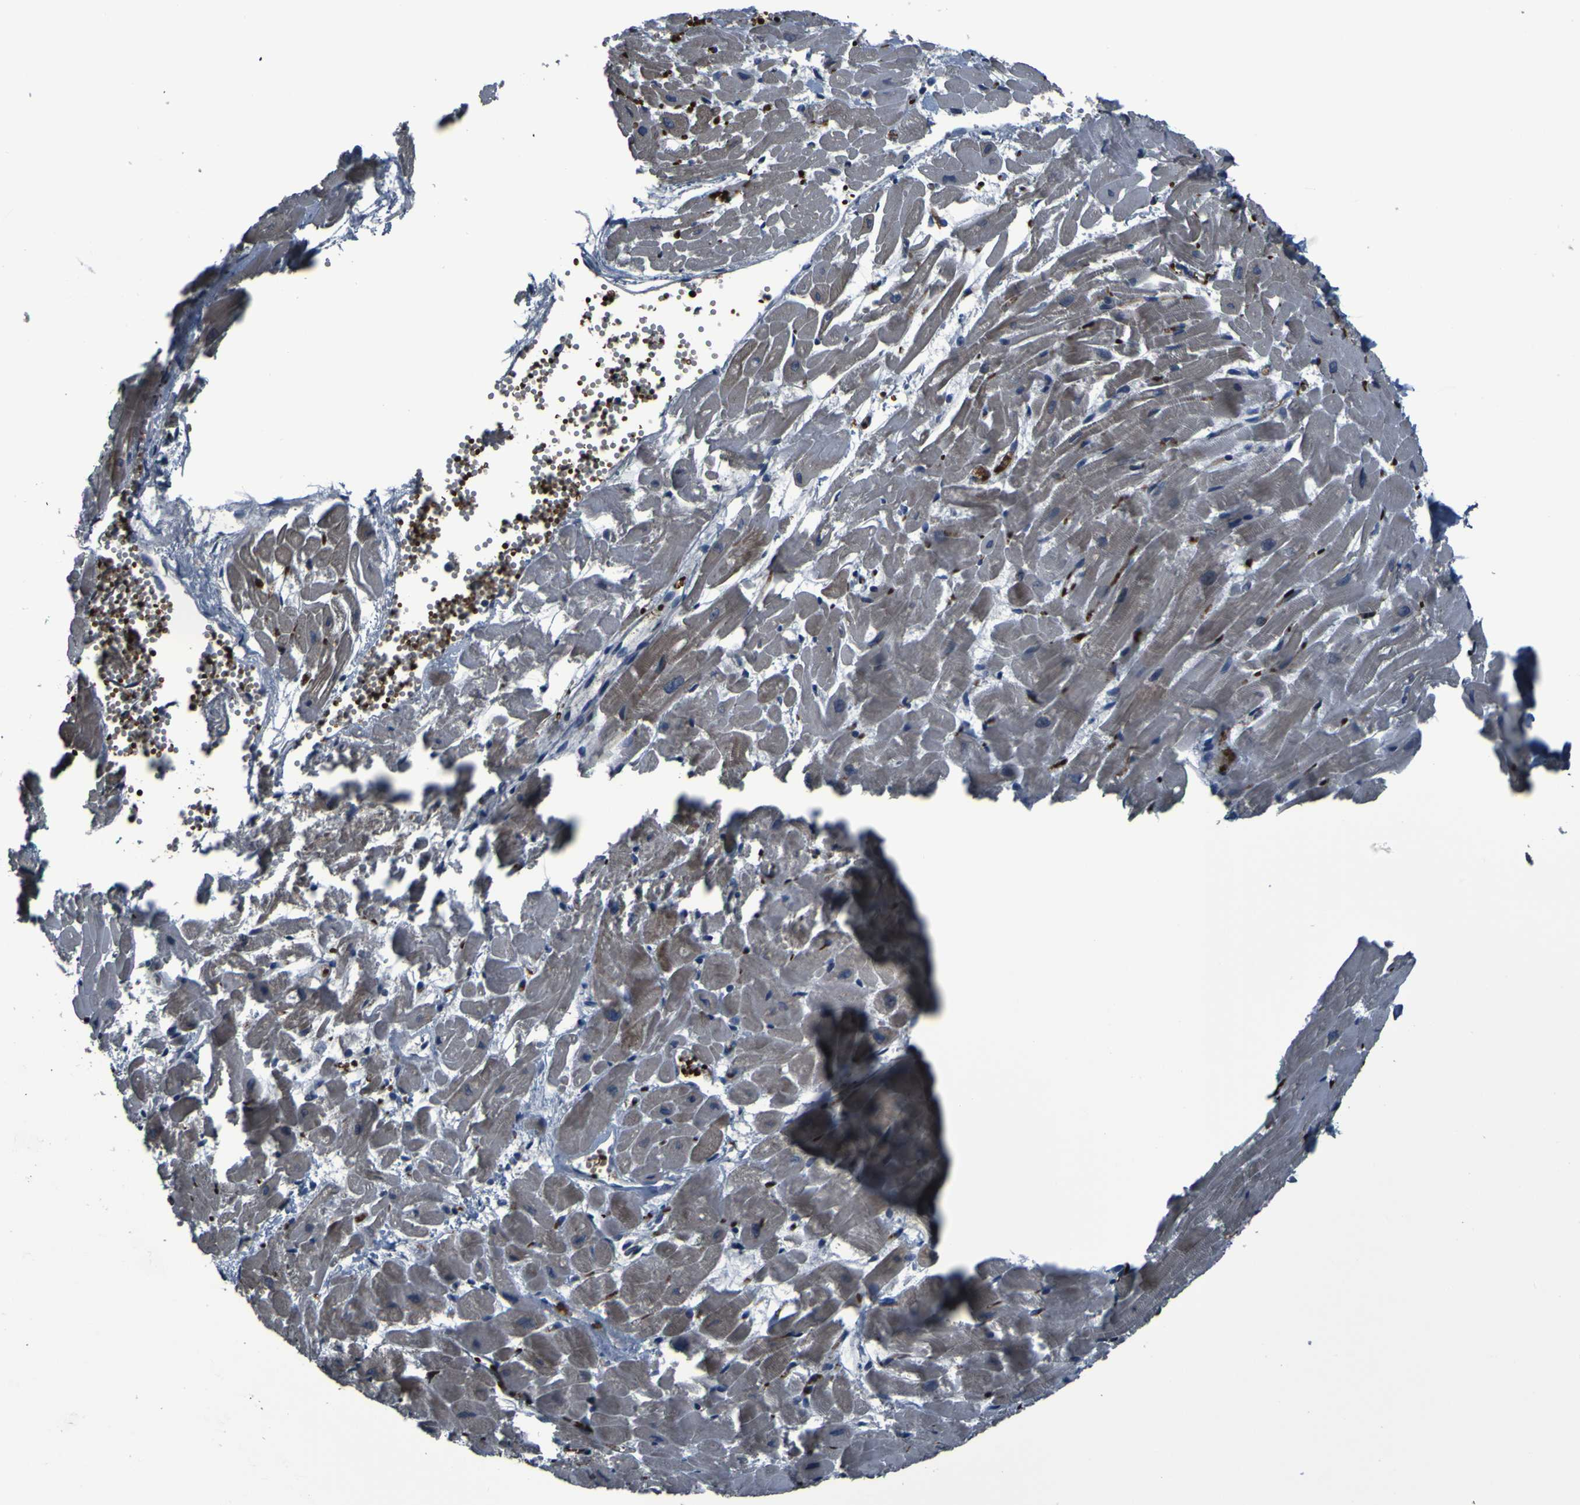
{"staining": {"intensity": "negative", "quantity": "none", "location": "none"}, "tissue": "heart muscle", "cell_type": "Cardiomyocytes", "image_type": "normal", "snomed": [{"axis": "morphology", "description": "Normal tissue, NOS"}, {"axis": "topography", "description": "Heart"}], "caption": "This is a histopathology image of immunohistochemistry (IHC) staining of benign heart muscle, which shows no staining in cardiomyocytes. Brightfield microscopy of IHC stained with DAB (3,3'-diaminobenzidine) (brown) and hematoxylin (blue), captured at high magnification.", "gene": "GRAMD1A", "patient": {"sex": "female", "age": 19}}